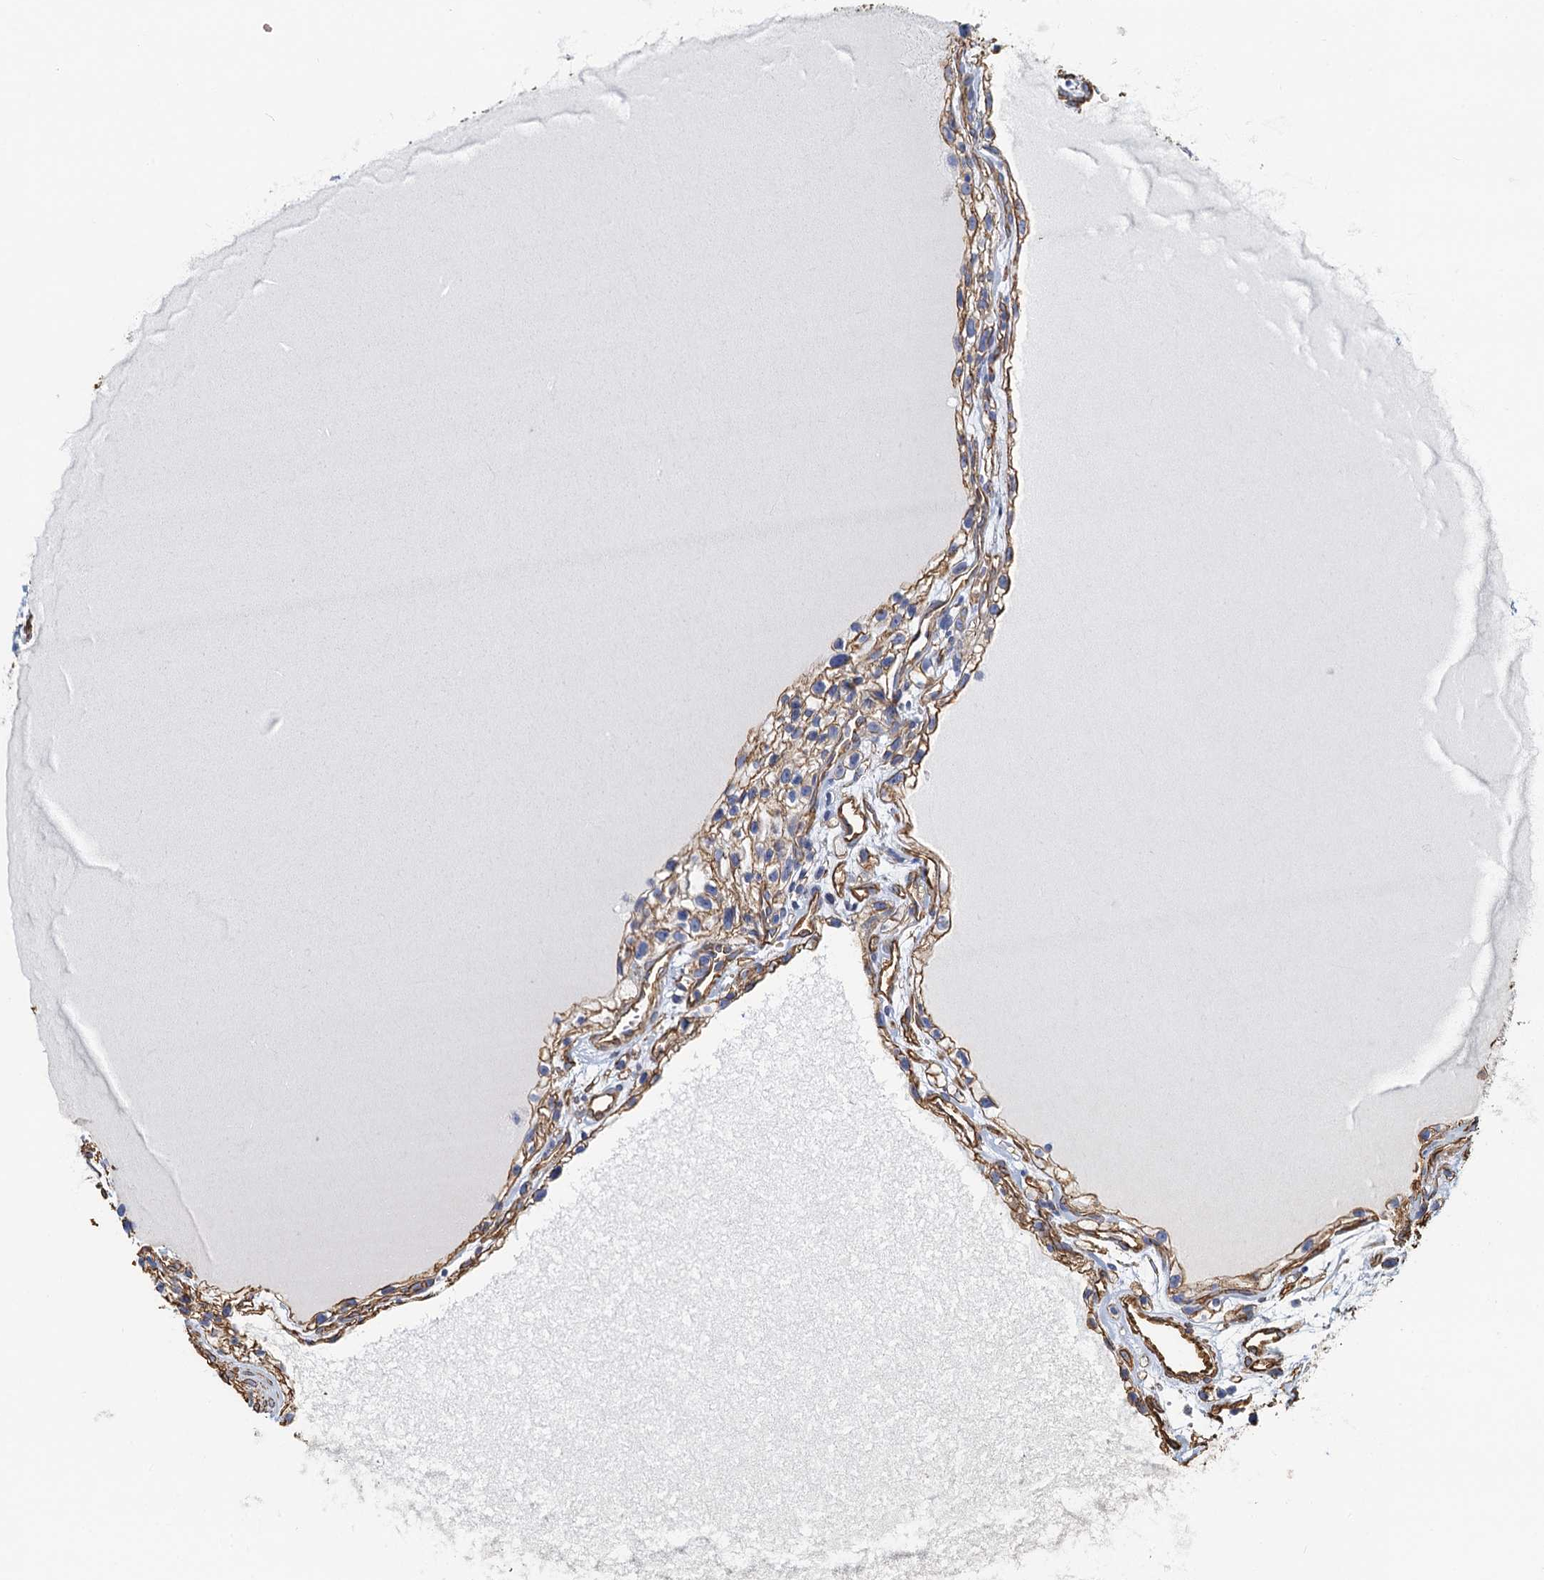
{"staining": {"intensity": "weak", "quantity": "25%-75%", "location": "cytoplasmic/membranous"}, "tissue": "renal cancer", "cell_type": "Tumor cells", "image_type": "cancer", "snomed": [{"axis": "morphology", "description": "Adenocarcinoma, NOS"}, {"axis": "topography", "description": "Kidney"}], "caption": "Protein staining displays weak cytoplasmic/membranous positivity in approximately 25%-75% of tumor cells in renal adenocarcinoma.", "gene": "DGKG", "patient": {"sex": "female", "age": 57}}